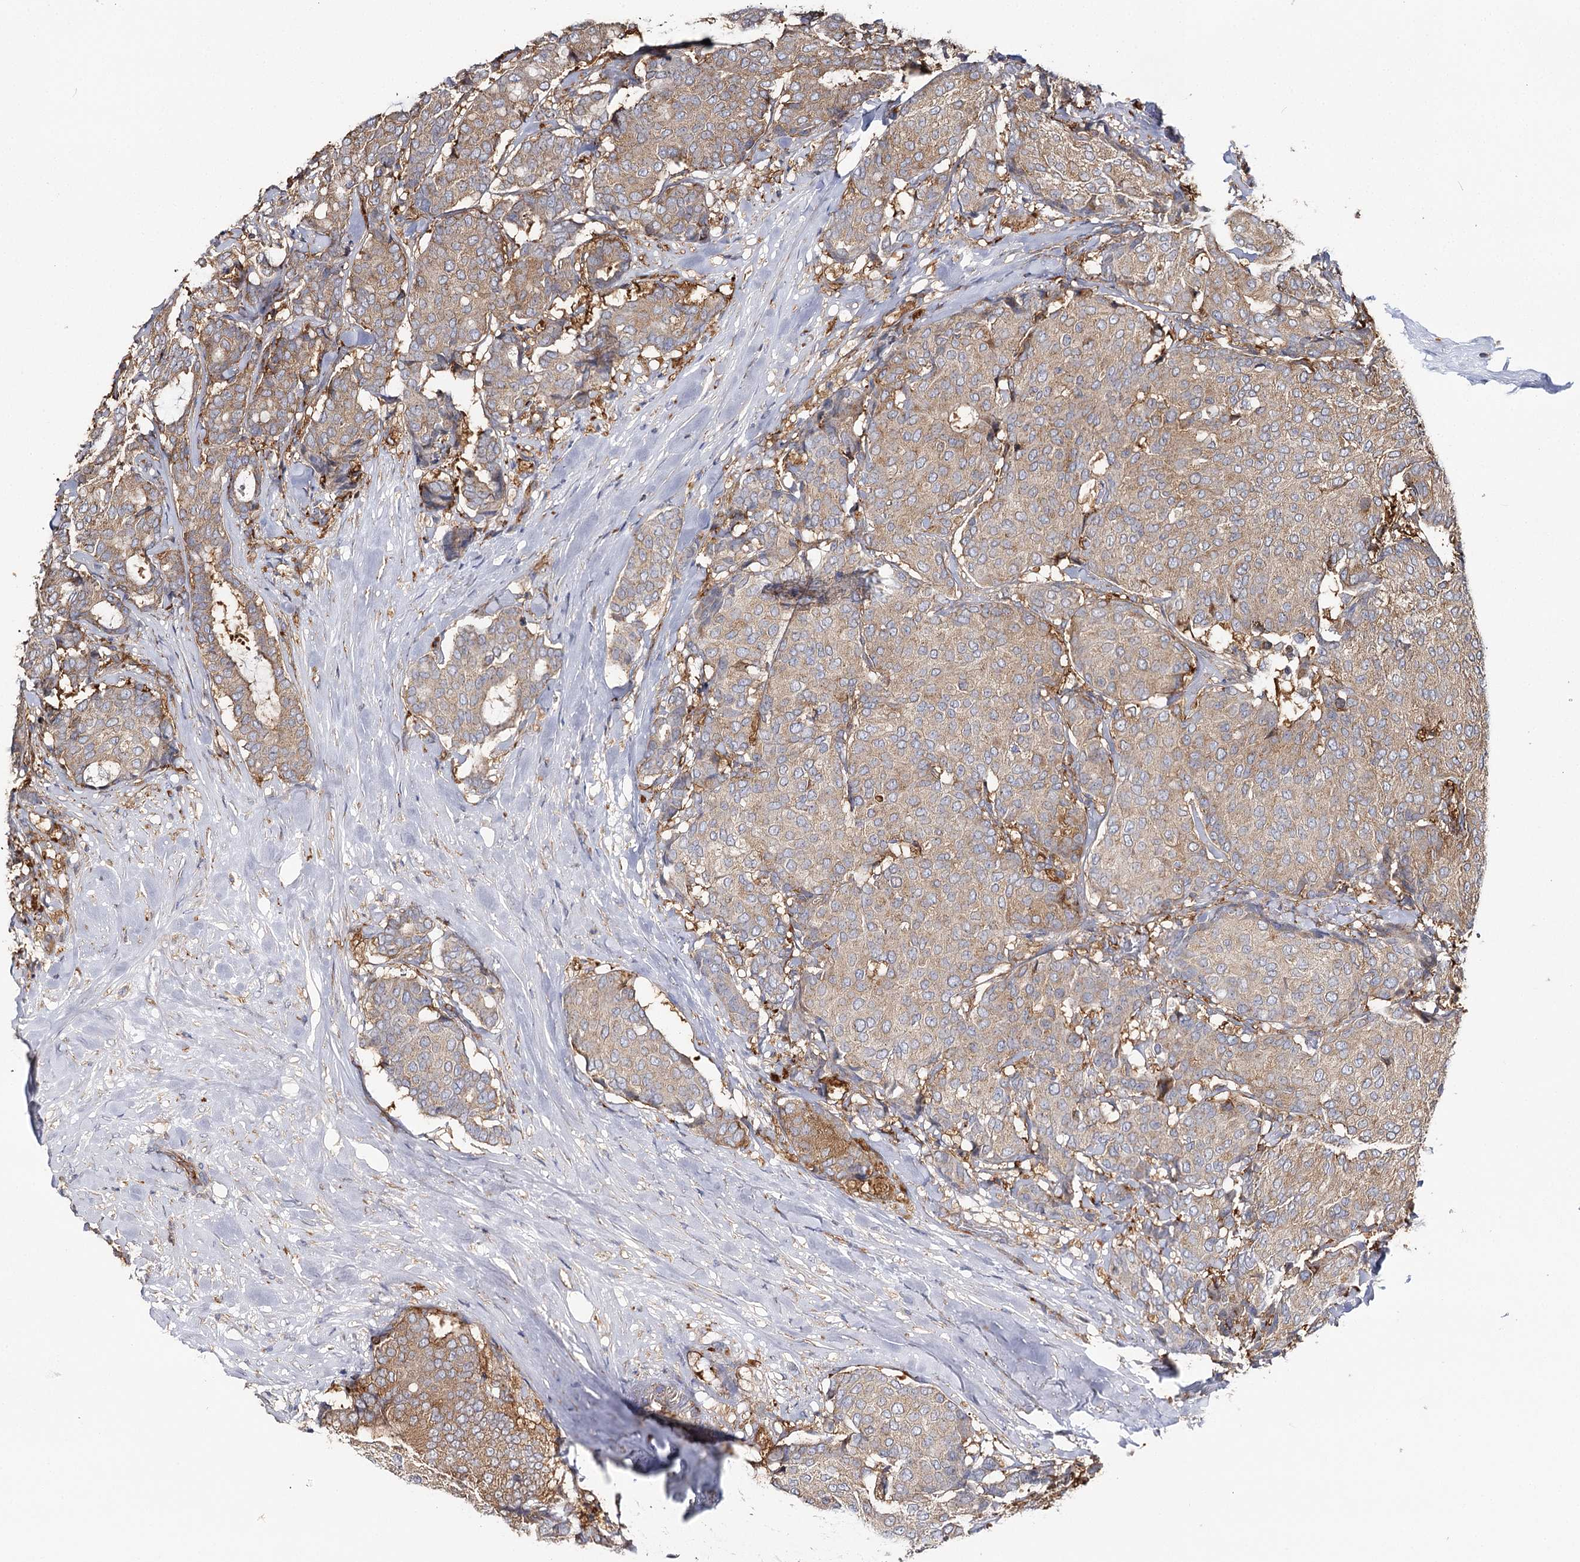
{"staining": {"intensity": "weak", "quantity": ">75%", "location": "cytoplasmic/membranous"}, "tissue": "breast cancer", "cell_type": "Tumor cells", "image_type": "cancer", "snomed": [{"axis": "morphology", "description": "Duct carcinoma"}, {"axis": "topography", "description": "Breast"}], "caption": "Breast cancer (infiltrating ductal carcinoma) stained with immunohistochemistry reveals weak cytoplasmic/membranous staining in about >75% of tumor cells.", "gene": "SEC24B", "patient": {"sex": "female", "age": 75}}